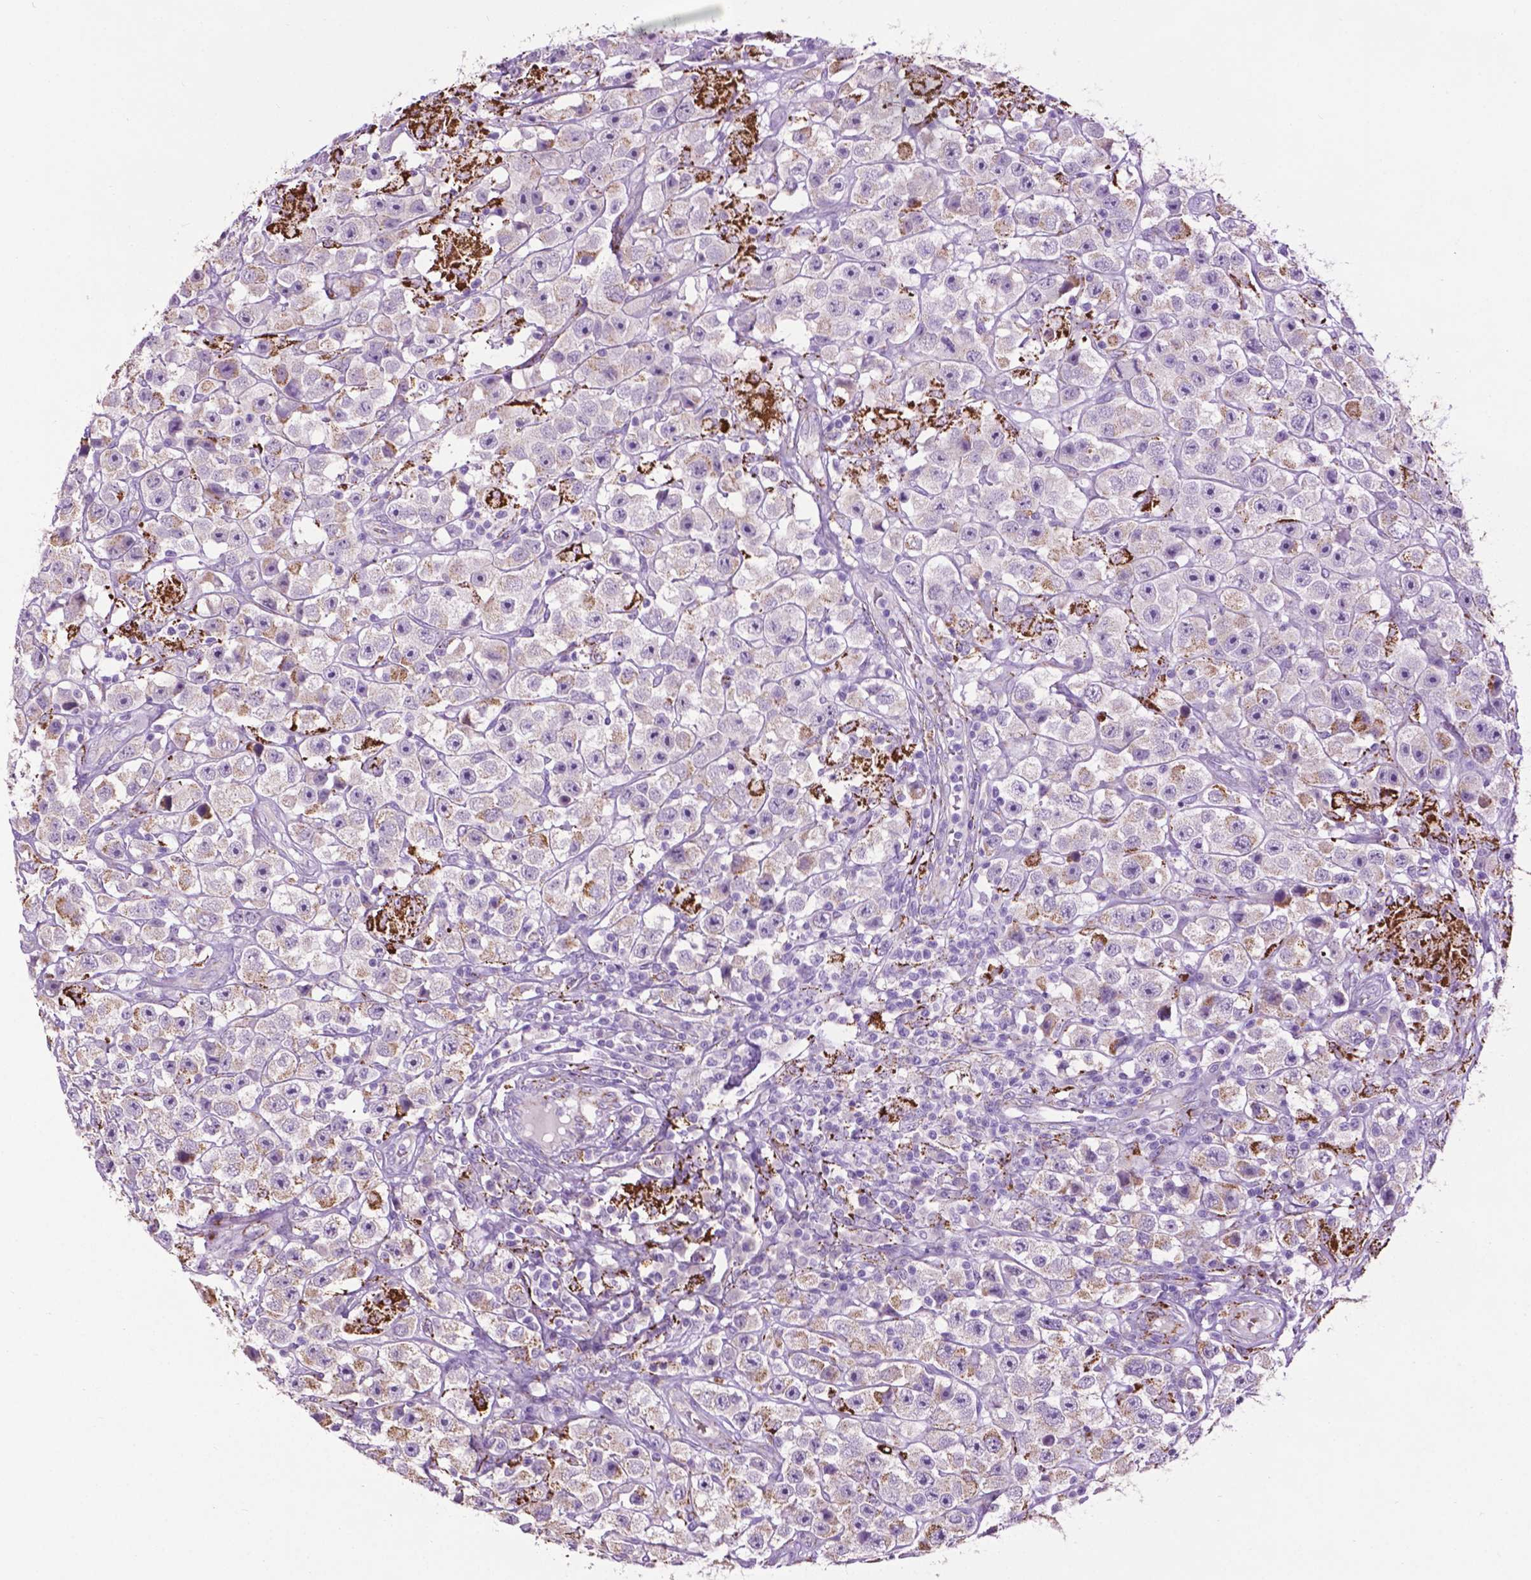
{"staining": {"intensity": "negative", "quantity": "none", "location": "none"}, "tissue": "testis cancer", "cell_type": "Tumor cells", "image_type": "cancer", "snomed": [{"axis": "morphology", "description": "Seminoma, NOS"}, {"axis": "topography", "description": "Testis"}], "caption": "Micrograph shows no protein staining in tumor cells of seminoma (testis) tissue.", "gene": "TMEM132E", "patient": {"sex": "male", "age": 45}}